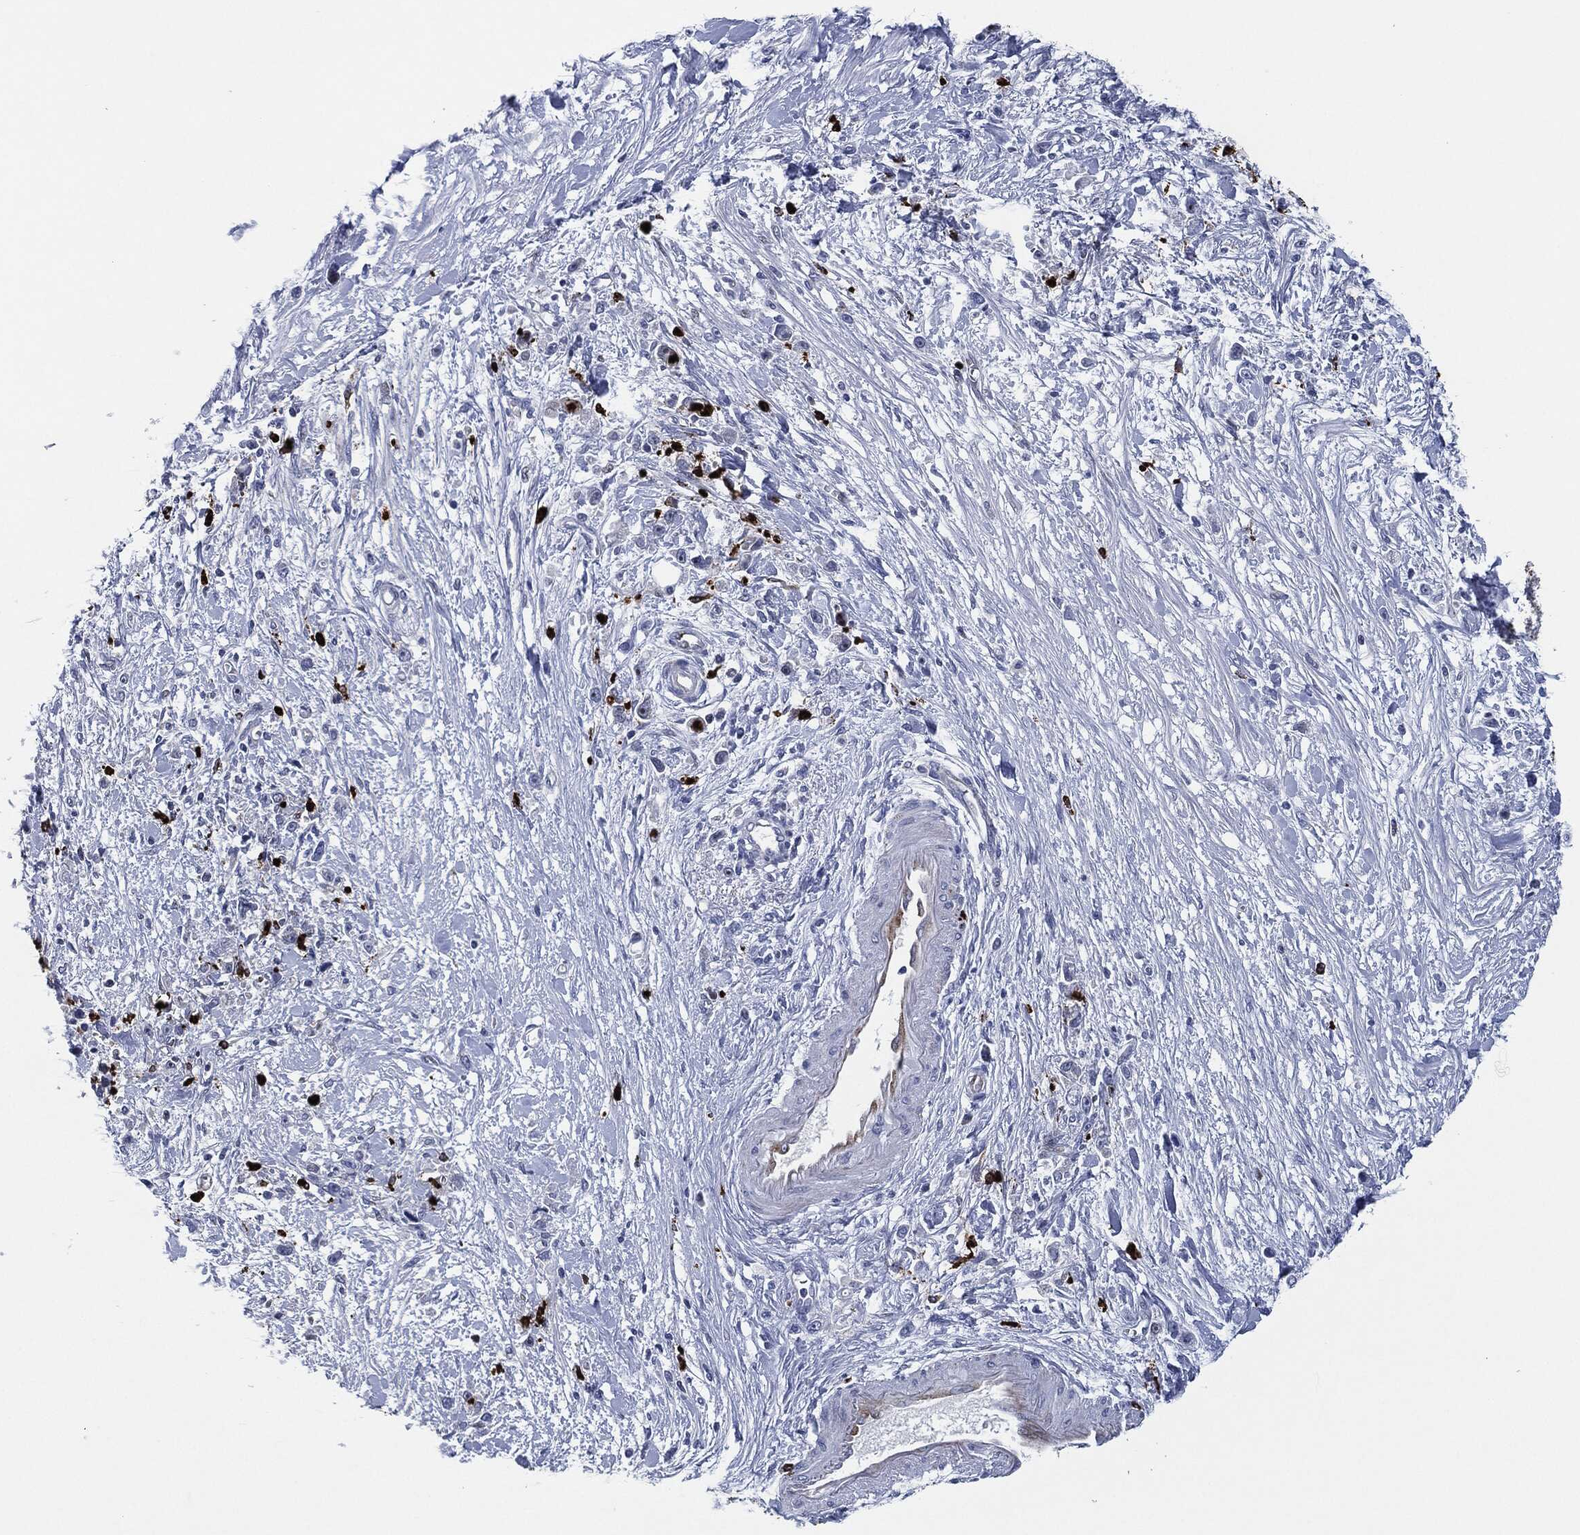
{"staining": {"intensity": "negative", "quantity": "none", "location": "none"}, "tissue": "stomach cancer", "cell_type": "Tumor cells", "image_type": "cancer", "snomed": [{"axis": "morphology", "description": "Adenocarcinoma, NOS"}, {"axis": "topography", "description": "Stomach"}], "caption": "This image is of adenocarcinoma (stomach) stained with IHC to label a protein in brown with the nuclei are counter-stained blue. There is no expression in tumor cells. (DAB immunohistochemistry visualized using brightfield microscopy, high magnification).", "gene": "MPO", "patient": {"sex": "female", "age": 59}}